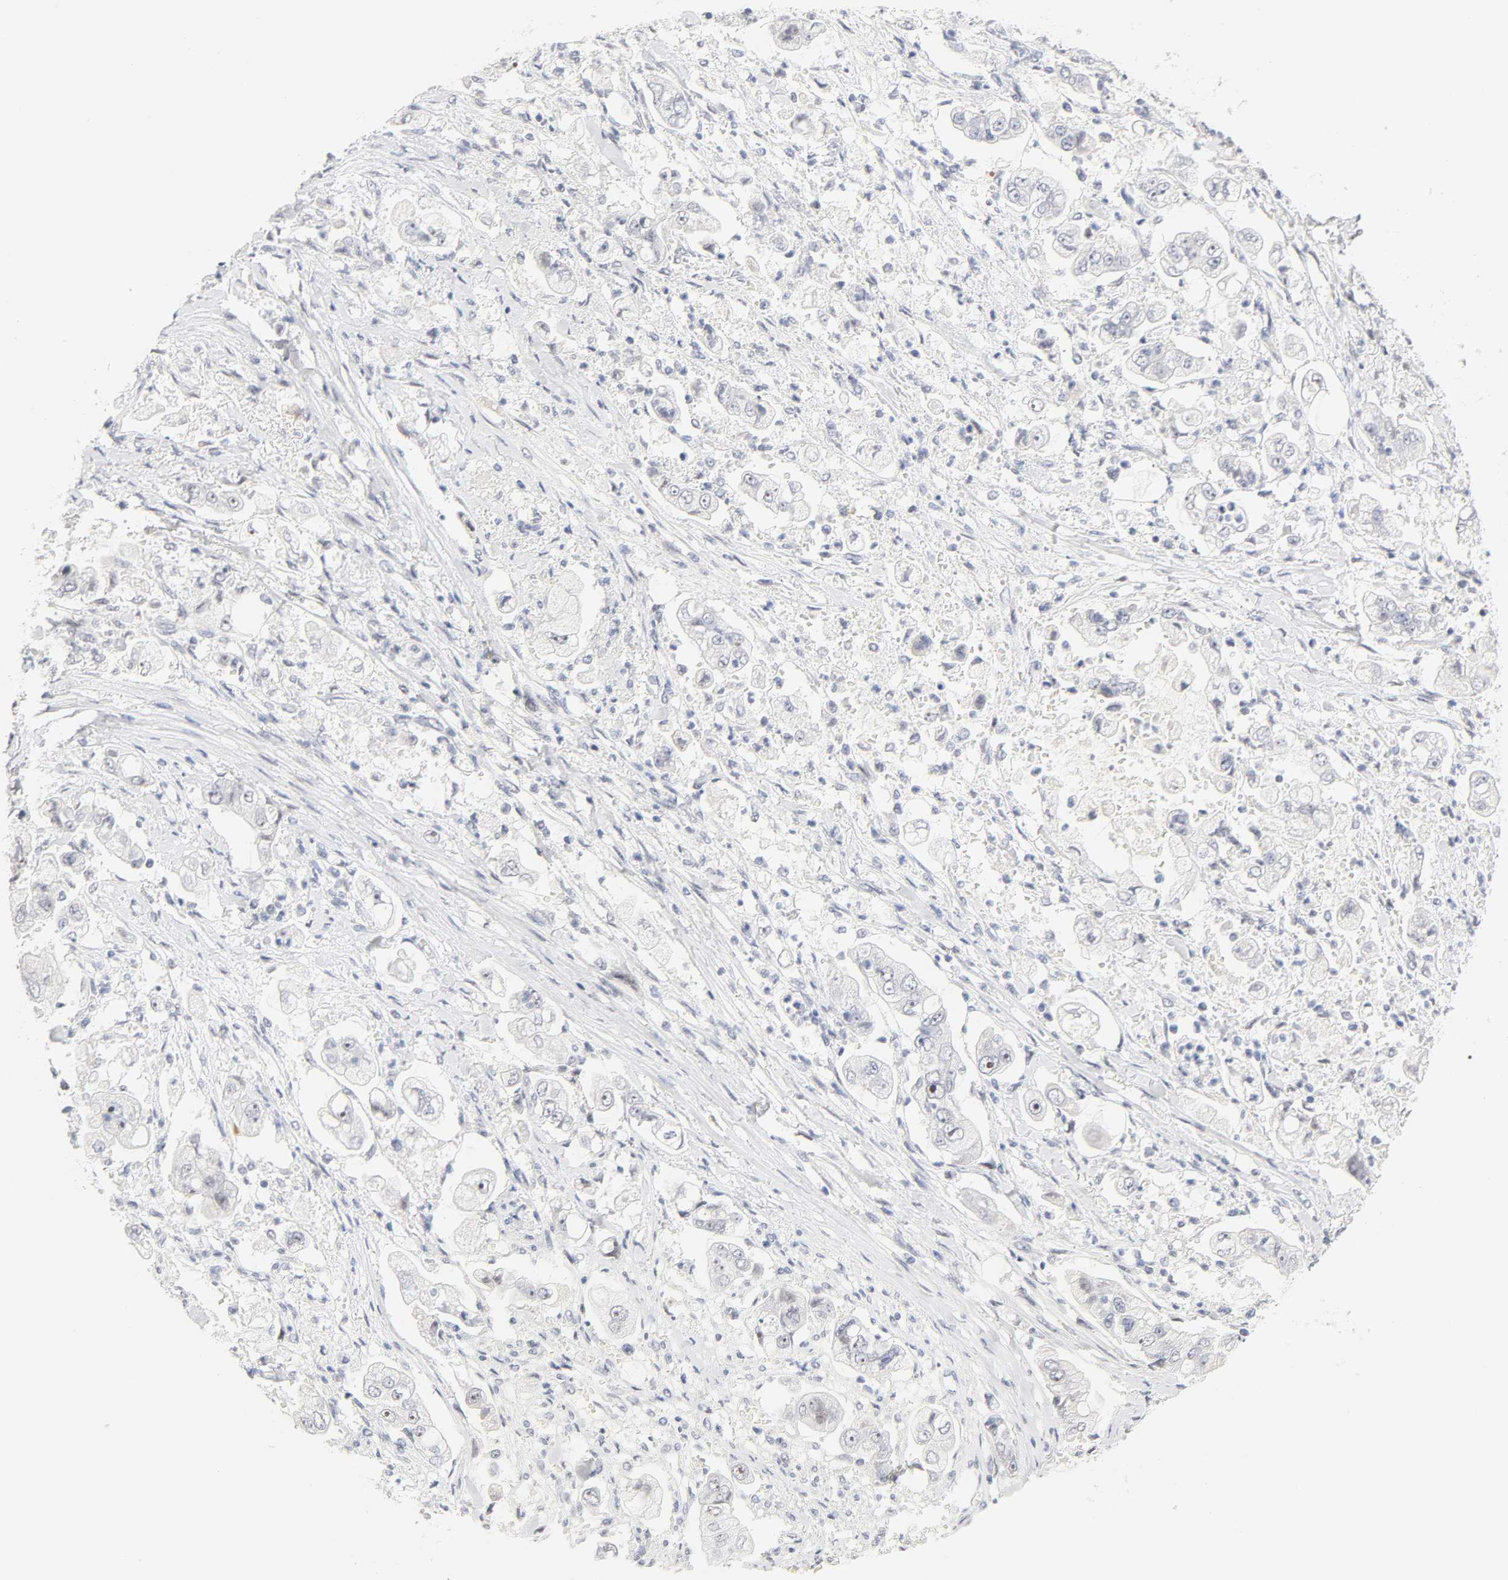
{"staining": {"intensity": "negative", "quantity": "none", "location": "none"}, "tissue": "stomach cancer", "cell_type": "Tumor cells", "image_type": "cancer", "snomed": [{"axis": "morphology", "description": "Adenocarcinoma, NOS"}, {"axis": "topography", "description": "Stomach"}], "caption": "The immunohistochemistry photomicrograph has no significant staining in tumor cells of stomach cancer (adenocarcinoma) tissue.", "gene": "MNAT1", "patient": {"sex": "male", "age": 62}}